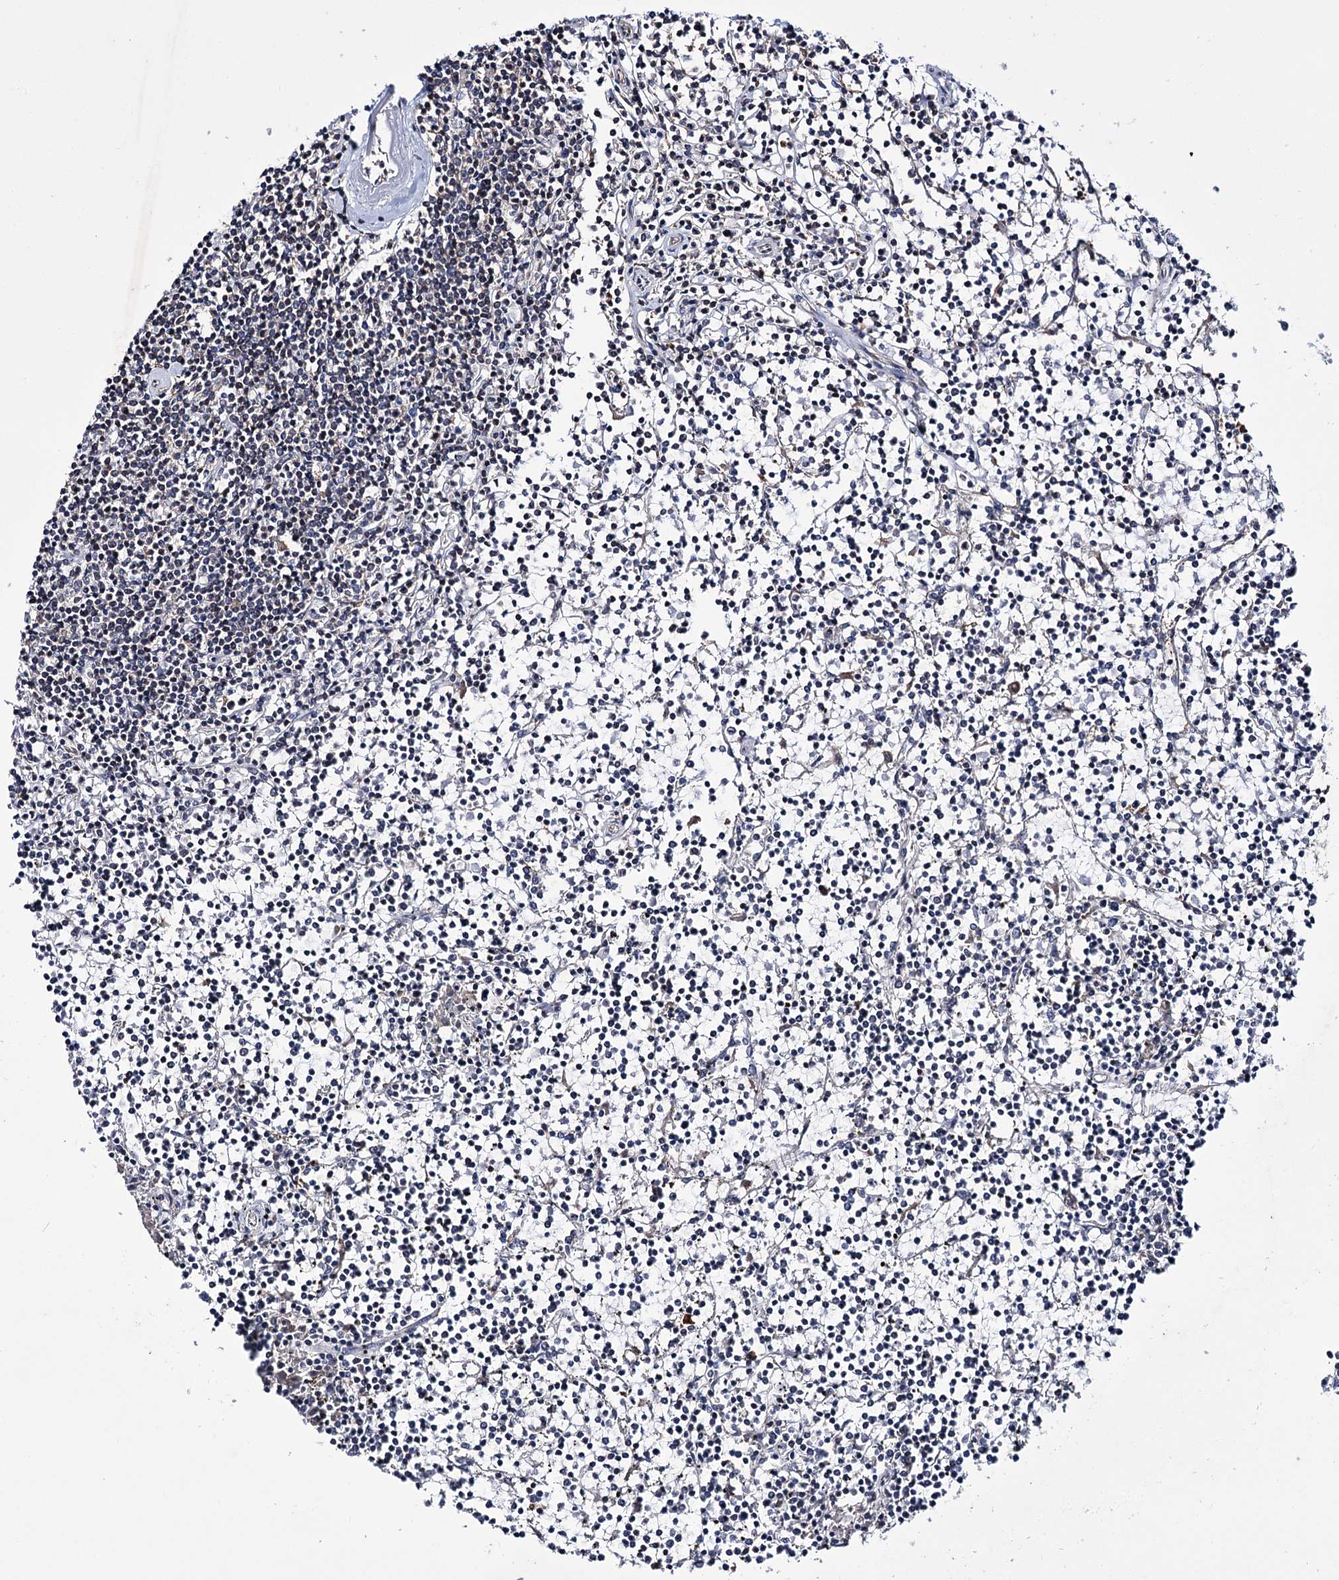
{"staining": {"intensity": "negative", "quantity": "none", "location": "none"}, "tissue": "lymphoma", "cell_type": "Tumor cells", "image_type": "cancer", "snomed": [{"axis": "morphology", "description": "Malignant lymphoma, non-Hodgkin's type, Low grade"}, {"axis": "topography", "description": "Spleen"}], "caption": "Tumor cells are negative for brown protein staining in malignant lymphoma, non-Hodgkin's type (low-grade).", "gene": "PTER", "patient": {"sex": "female", "age": 19}}